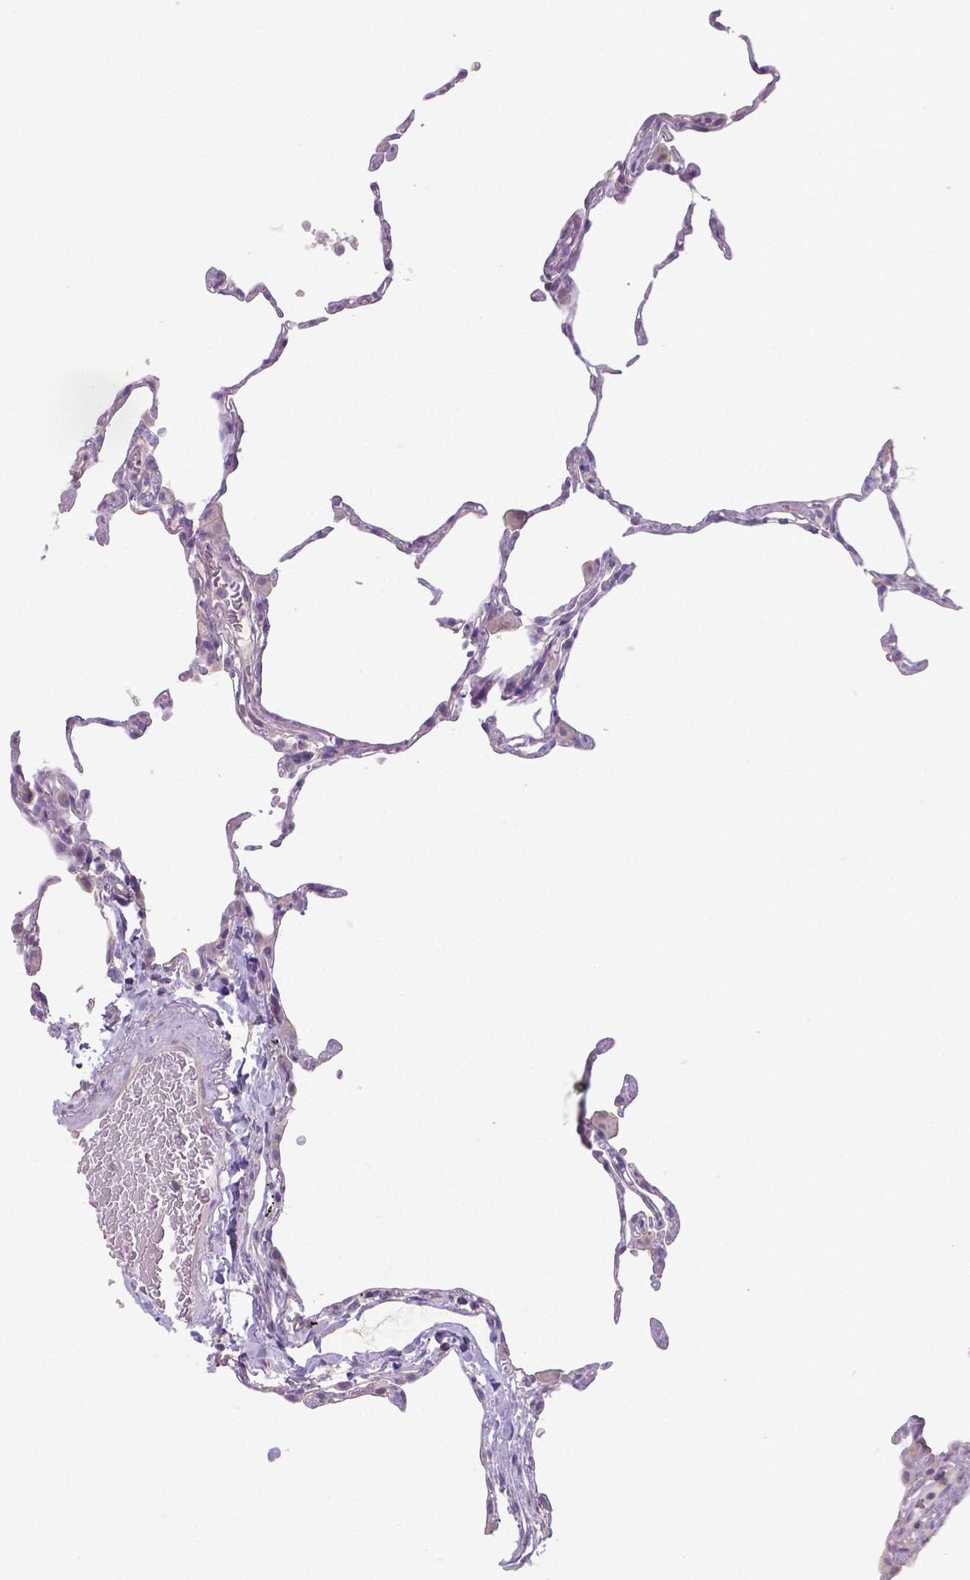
{"staining": {"intensity": "negative", "quantity": "none", "location": "none"}, "tissue": "lung", "cell_type": "Alveolar cells", "image_type": "normal", "snomed": [{"axis": "morphology", "description": "Normal tissue, NOS"}, {"axis": "topography", "description": "Lung"}], "caption": "Protein analysis of unremarkable lung exhibits no significant expression in alveolar cells.", "gene": "CRMP1", "patient": {"sex": "female", "age": 57}}